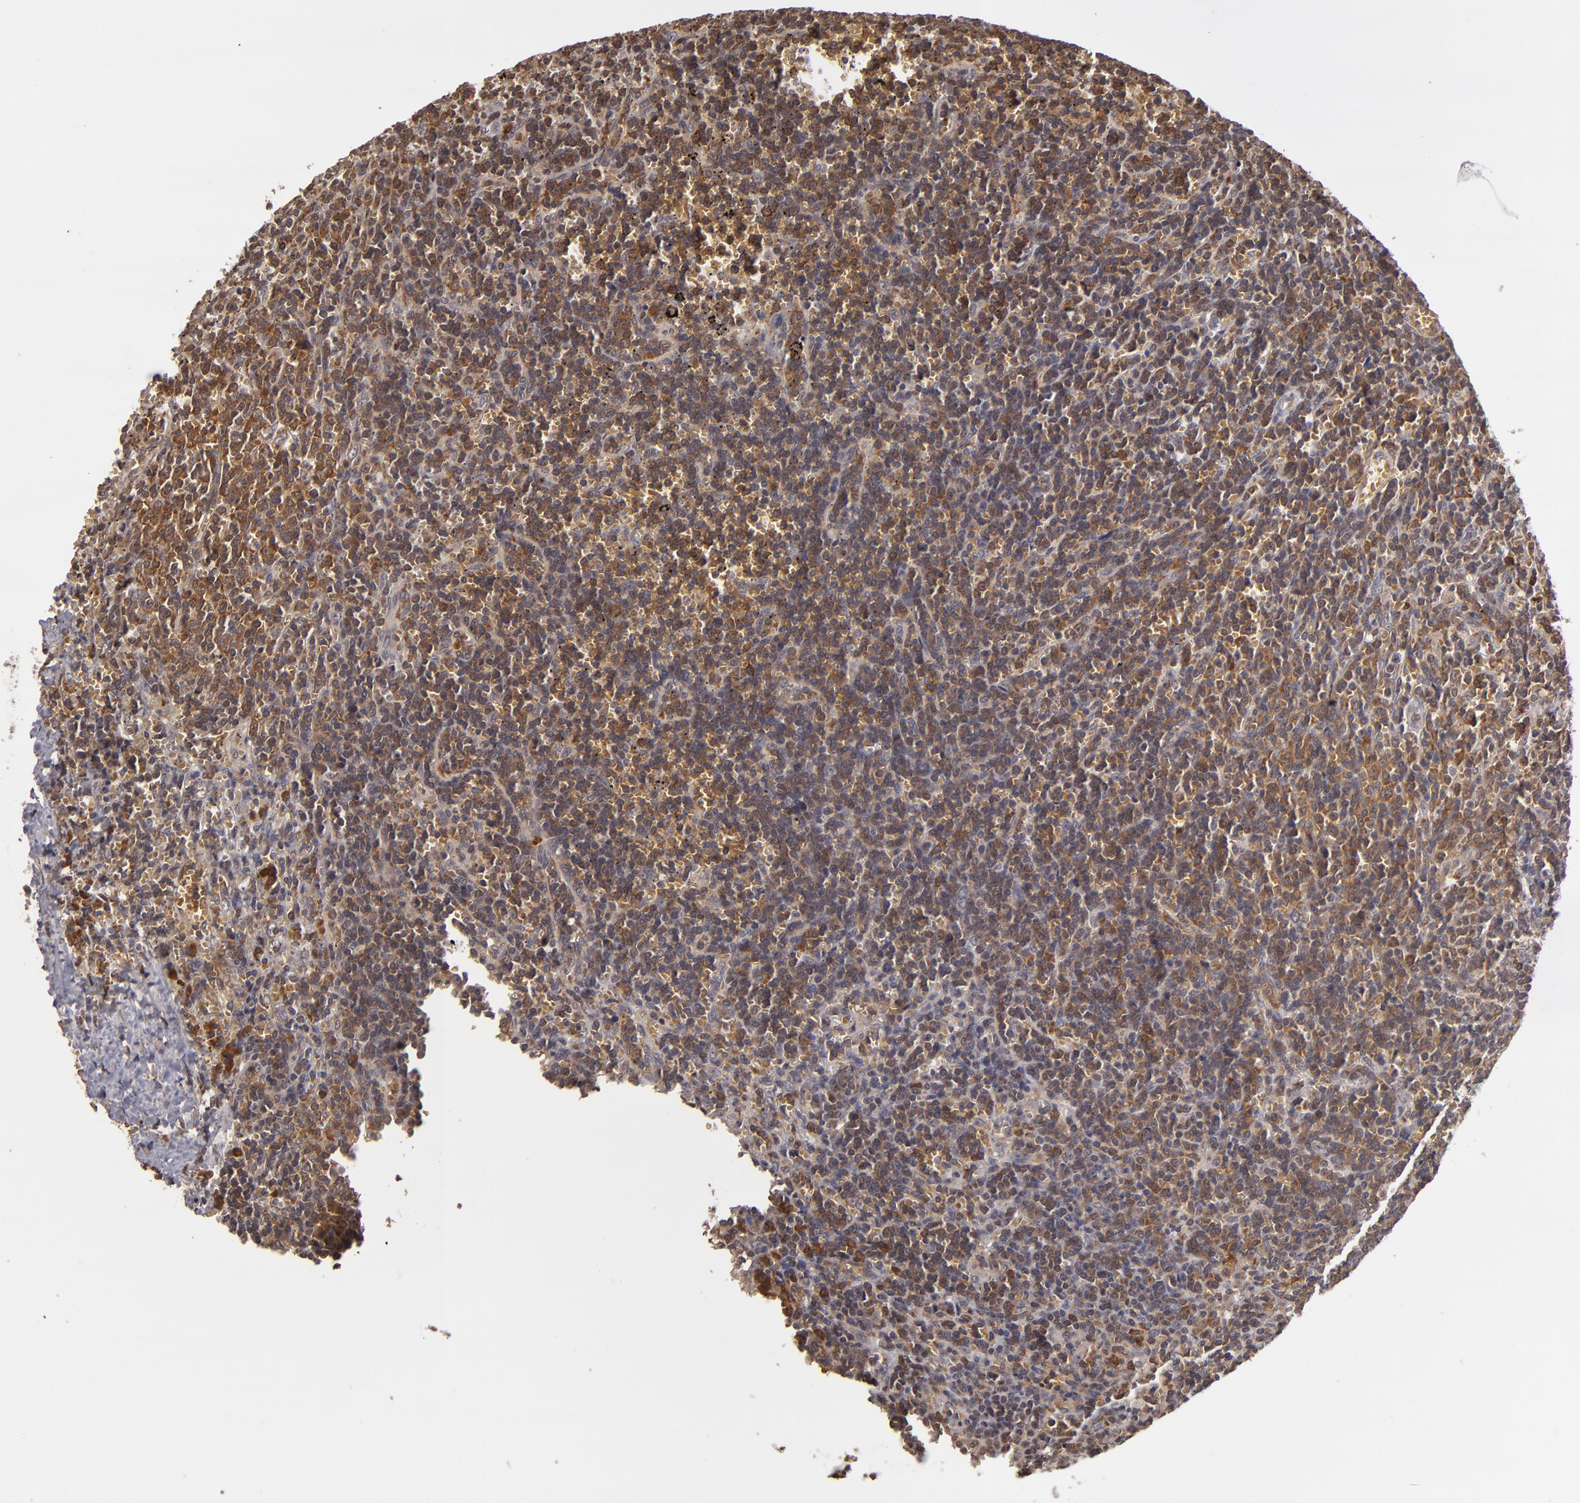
{"staining": {"intensity": "moderate", "quantity": "25%-75%", "location": "cytoplasmic/membranous"}, "tissue": "lymphoma", "cell_type": "Tumor cells", "image_type": "cancer", "snomed": [{"axis": "morphology", "description": "Malignant lymphoma, non-Hodgkin's type, Low grade"}, {"axis": "topography", "description": "Spleen"}], "caption": "The image shows staining of malignant lymphoma, non-Hodgkin's type (low-grade), revealing moderate cytoplasmic/membranous protein expression (brown color) within tumor cells. The staining is performed using DAB brown chromogen to label protein expression. The nuclei are counter-stained blue using hematoxylin.", "gene": "MAPK3", "patient": {"sex": "male", "age": 80}}